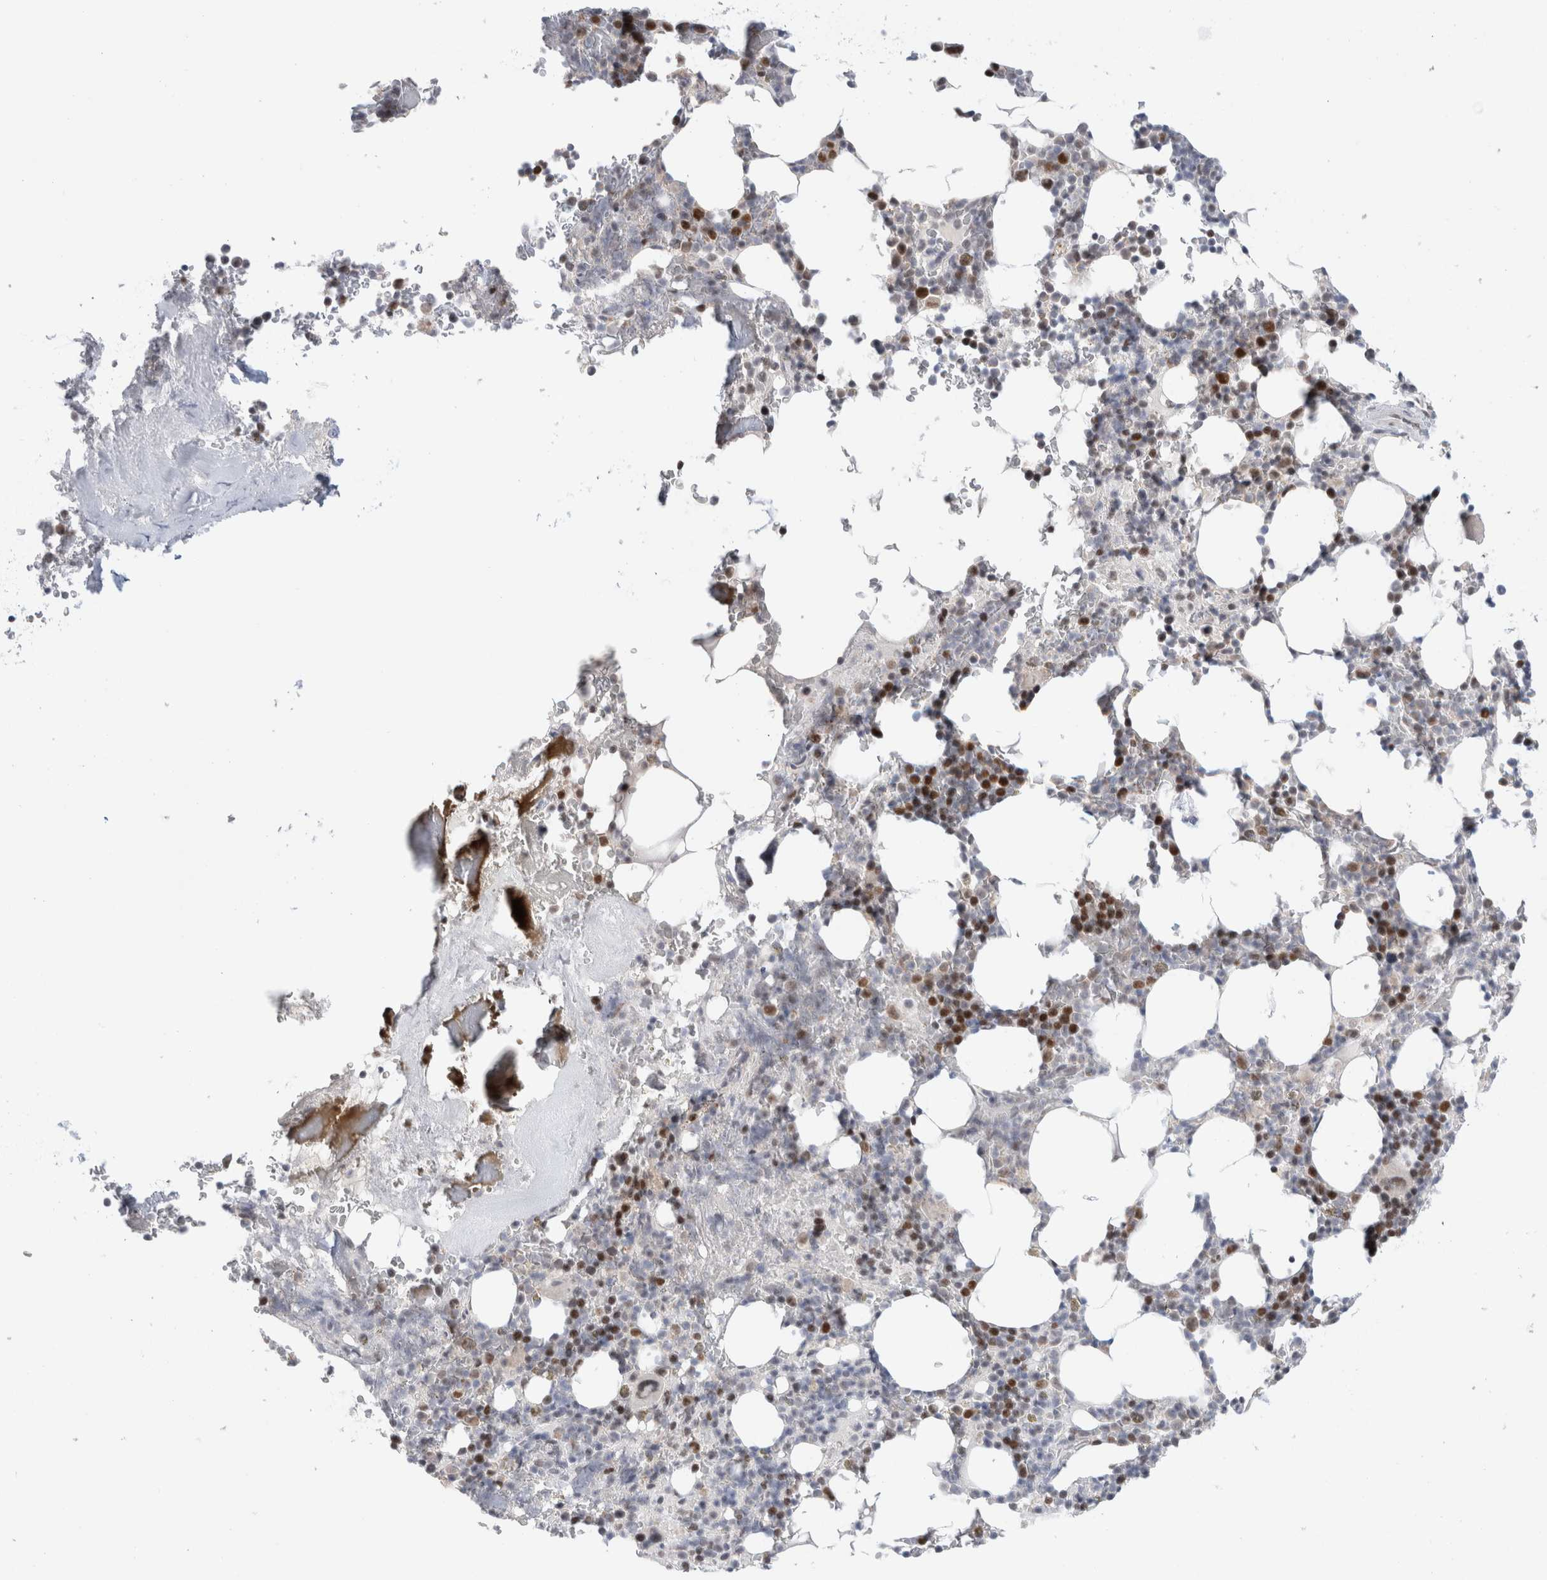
{"staining": {"intensity": "strong", "quantity": "25%-75%", "location": "nuclear"}, "tissue": "bone marrow", "cell_type": "Hematopoietic cells", "image_type": "normal", "snomed": [{"axis": "morphology", "description": "Normal tissue, NOS"}, {"axis": "topography", "description": "Bone marrow"}], "caption": "Immunohistochemistry (DAB (3,3'-diaminobenzidine)) staining of unremarkable bone marrow reveals strong nuclear protein expression in approximately 25%-75% of hematopoietic cells.", "gene": "KNL1", "patient": {"sex": "male", "age": 58}}